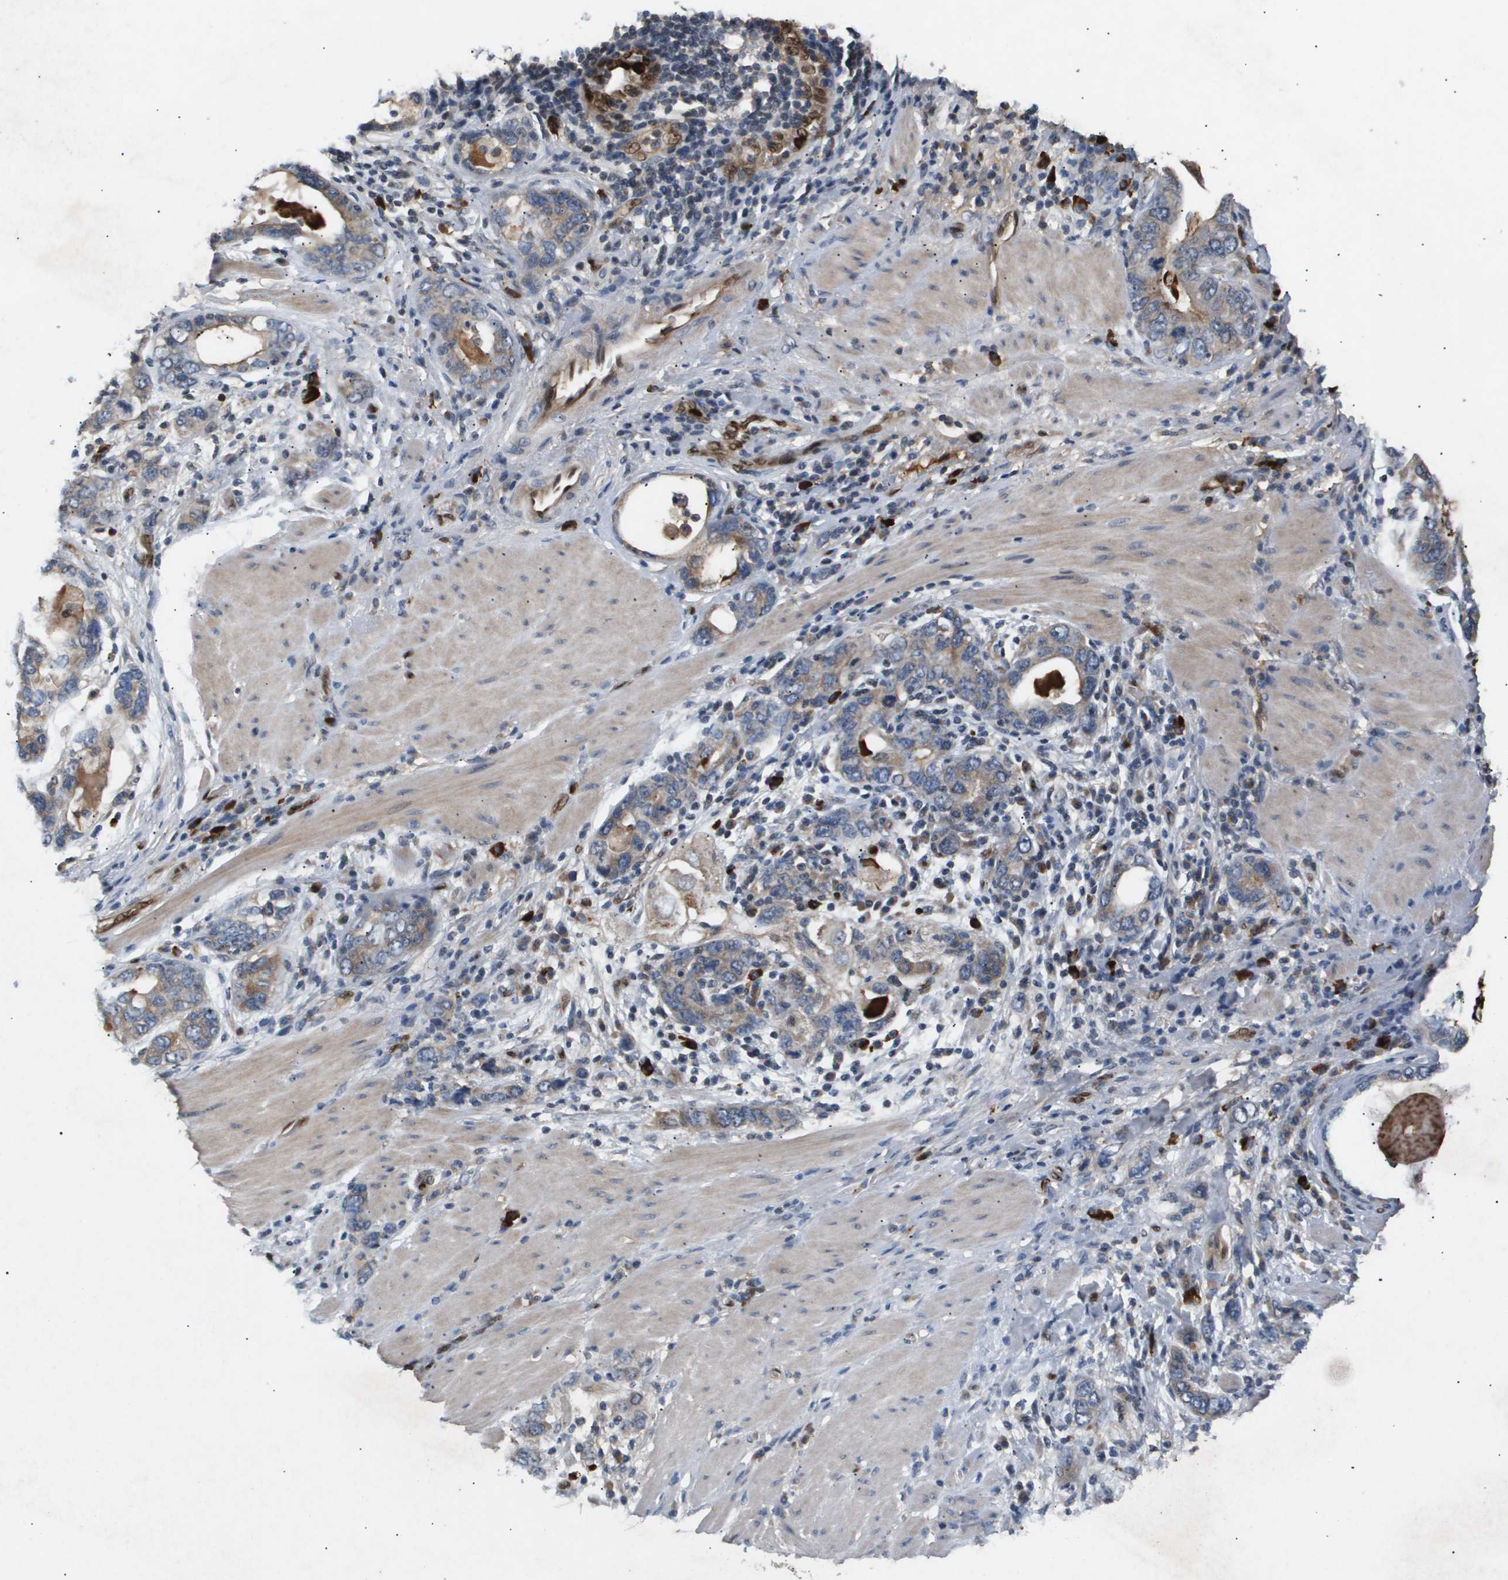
{"staining": {"intensity": "weak", "quantity": "<25%", "location": "cytoplasmic/membranous"}, "tissue": "stomach cancer", "cell_type": "Tumor cells", "image_type": "cancer", "snomed": [{"axis": "morphology", "description": "Adenocarcinoma, NOS"}, {"axis": "topography", "description": "Stomach, lower"}], "caption": "IHC of human stomach cancer reveals no staining in tumor cells. (DAB (3,3'-diaminobenzidine) immunohistochemistry with hematoxylin counter stain).", "gene": "ERG", "patient": {"sex": "female", "age": 93}}